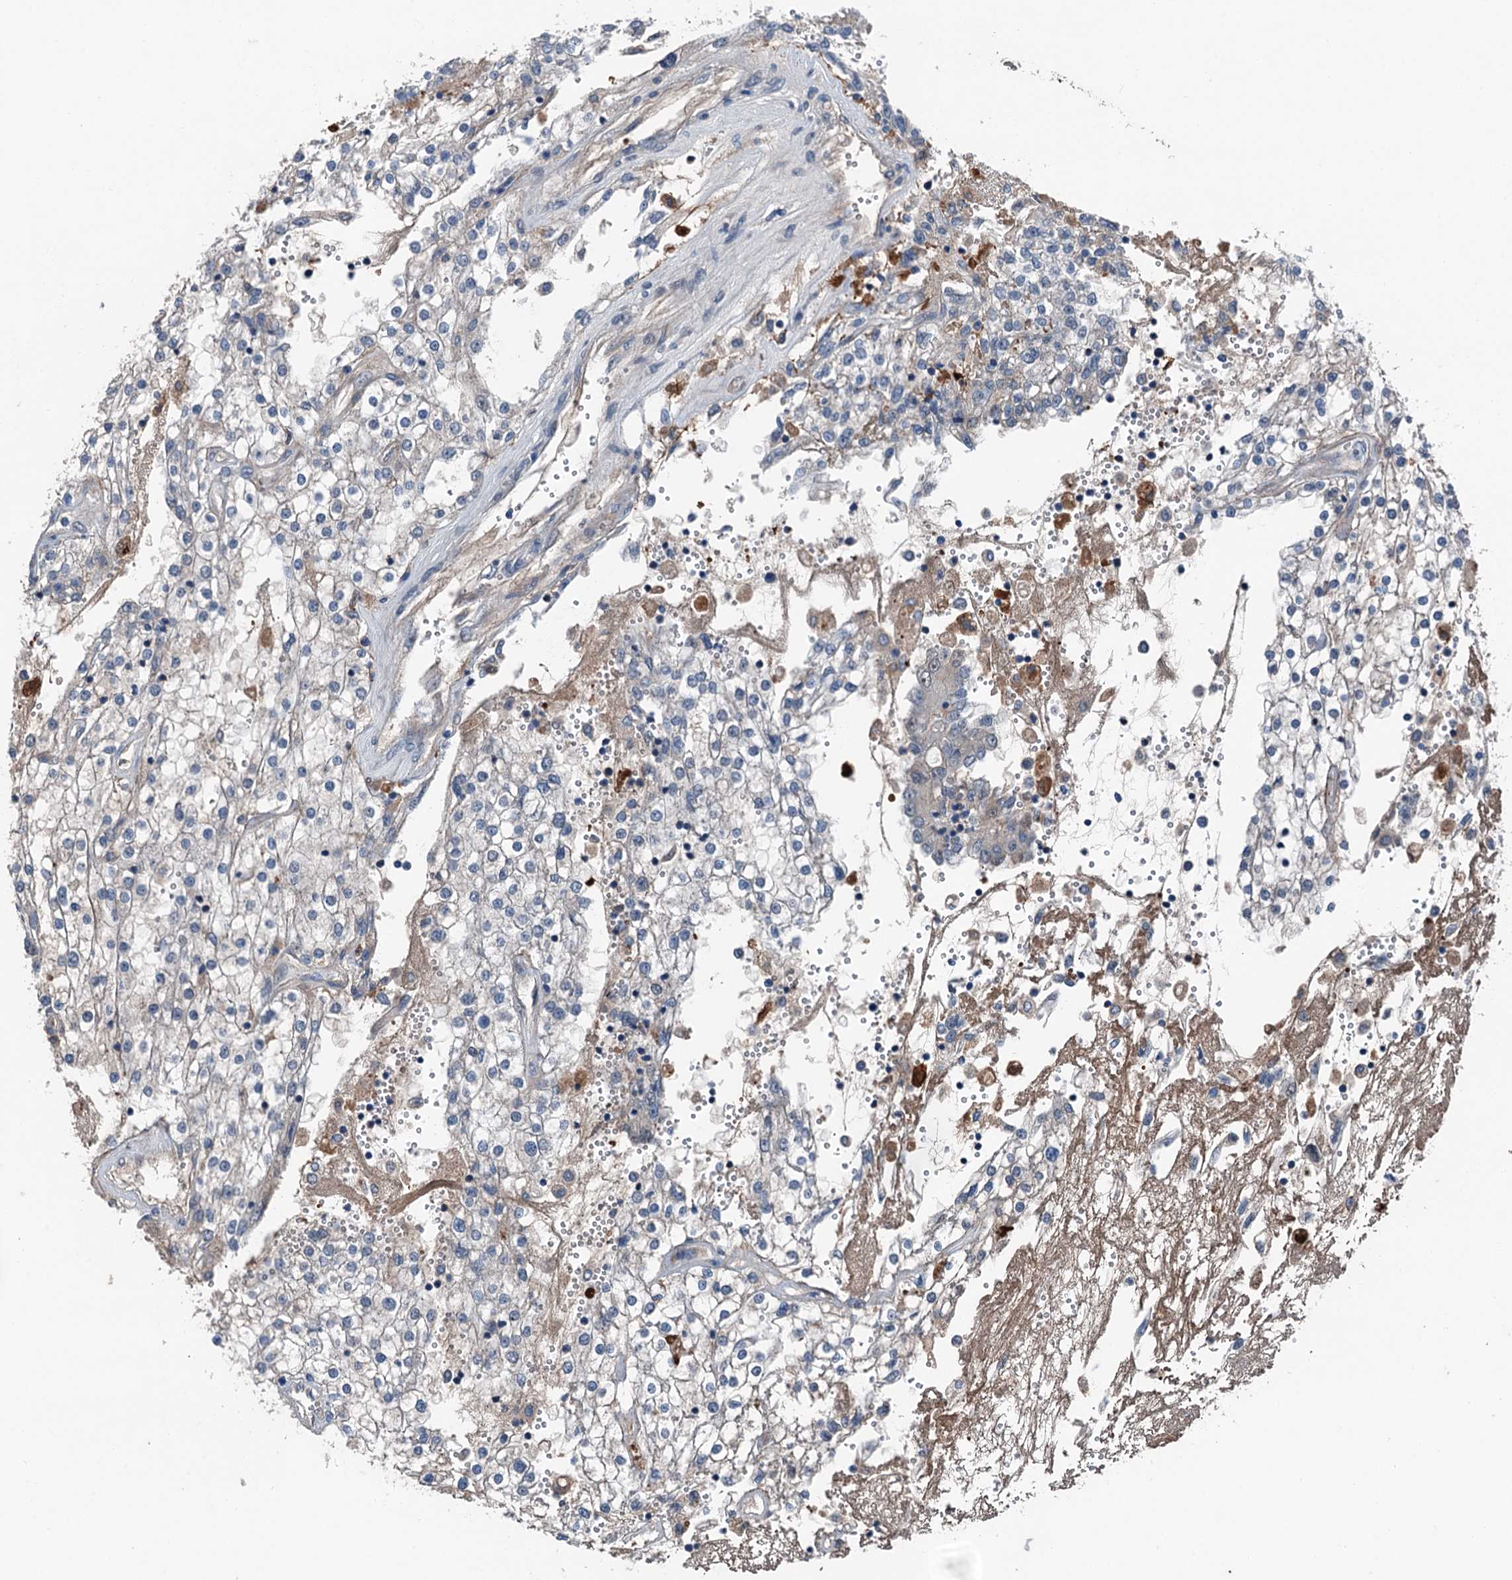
{"staining": {"intensity": "negative", "quantity": "none", "location": "none"}, "tissue": "renal cancer", "cell_type": "Tumor cells", "image_type": "cancer", "snomed": [{"axis": "morphology", "description": "Adenocarcinoma, NOS"}, {"axis": "topography", "description": "Kidney"}], "caption": "Protein analysis of adenocarcinoma (renal) displays no significant staining in tumor cells. (Brightfield microscopy of DAB immunohistochemistry at high magnification).", "gene": "SLC2A10", "patient": {"sex": "female", "age": 52}}